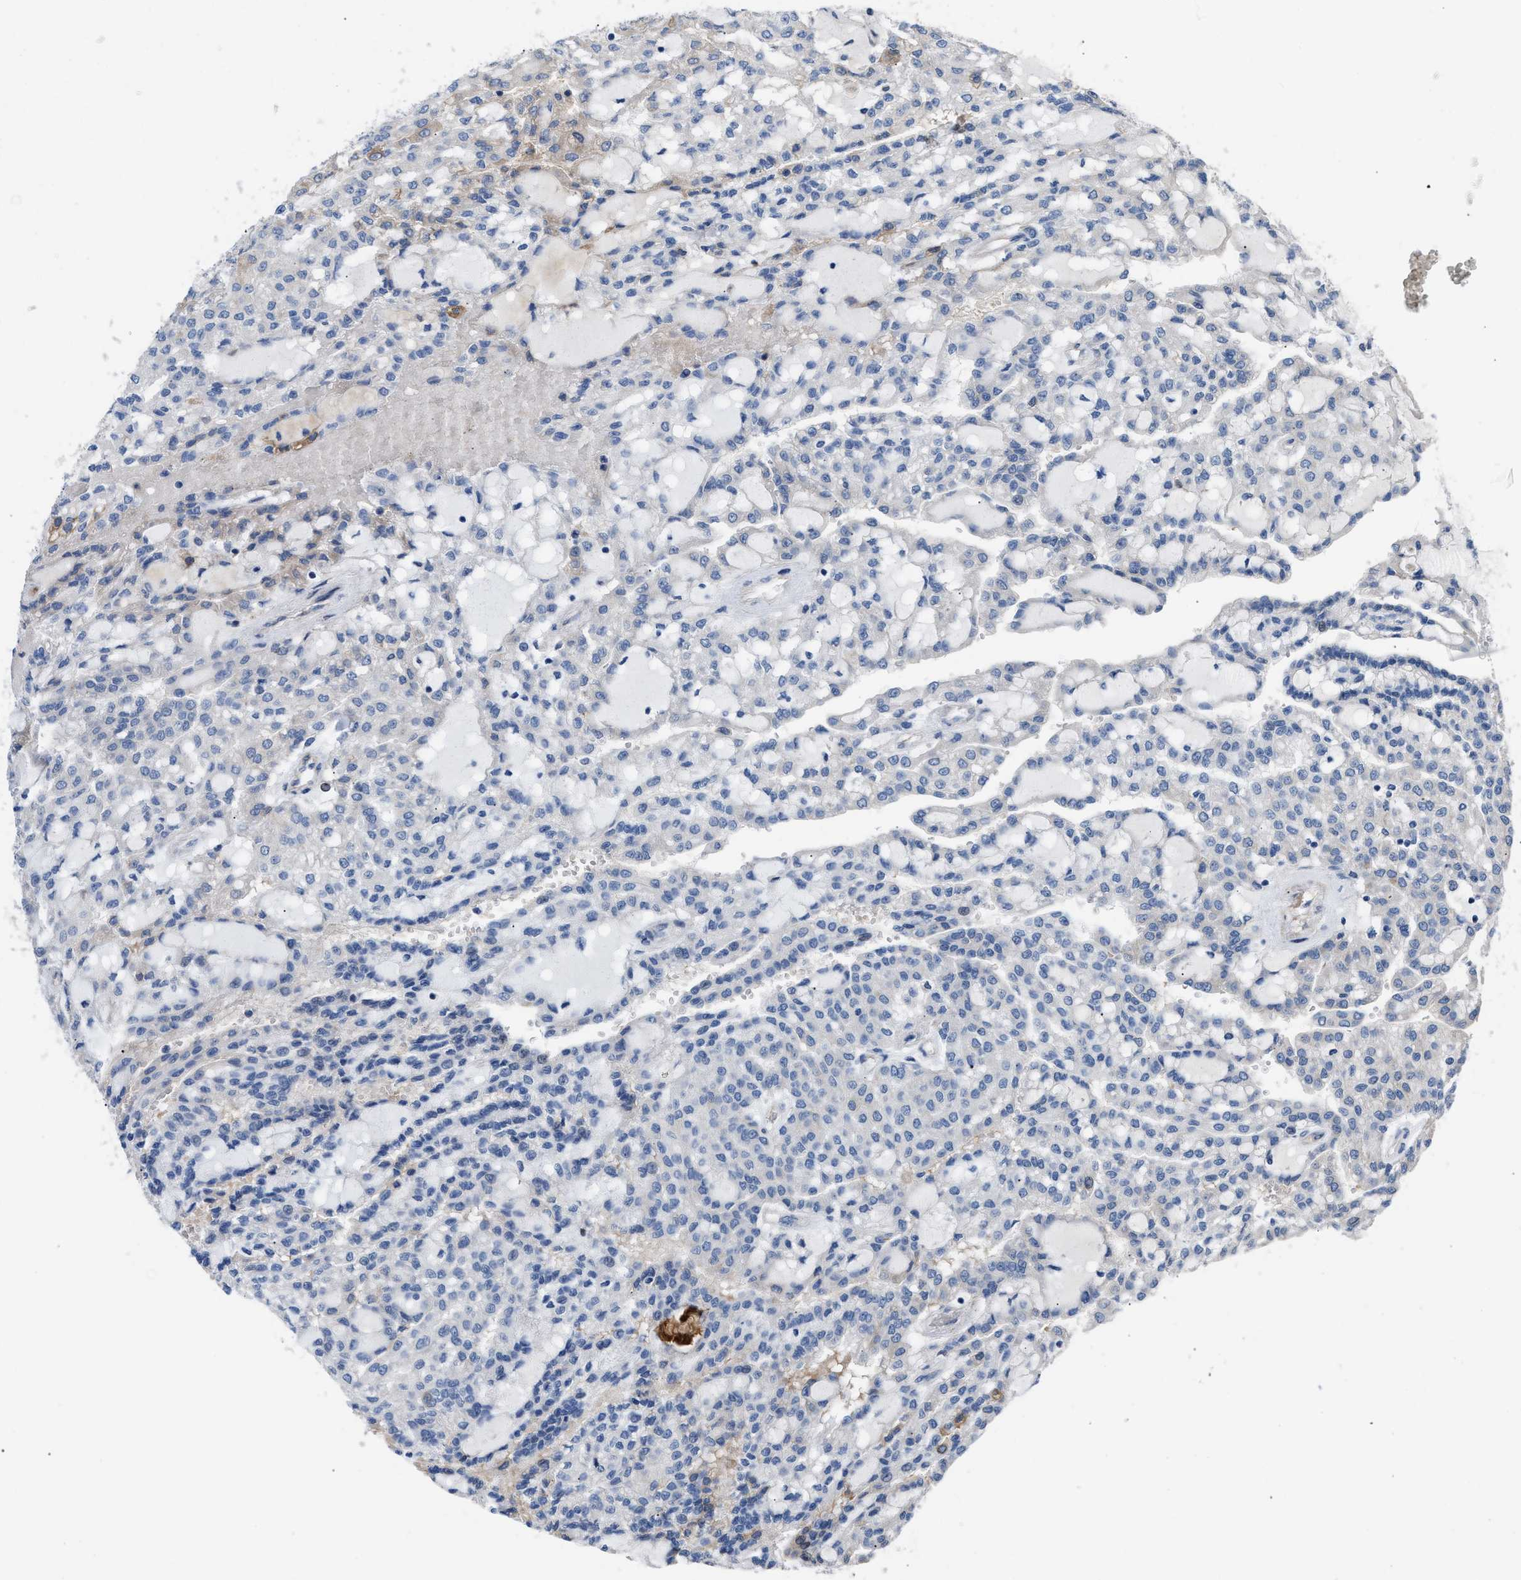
{"staining": {"intensity": "negative", "quantity": "none", "location": "none"}, "tissue": "renal cancer", "cell_type": "Tumor cells", "image_type": "cancer", "snomed": [{"axis": "morphology", "description": "Adenocarcinoma, NOS"}, {"axis": "topography", "description": "Kidney"}], "caption": "The immunohistochemistry histopathology image has no significant positivity in tumor cells of renal cancer tissue.", "gene": "TFPI", "patient": {"sex": "male", "age": 63}}